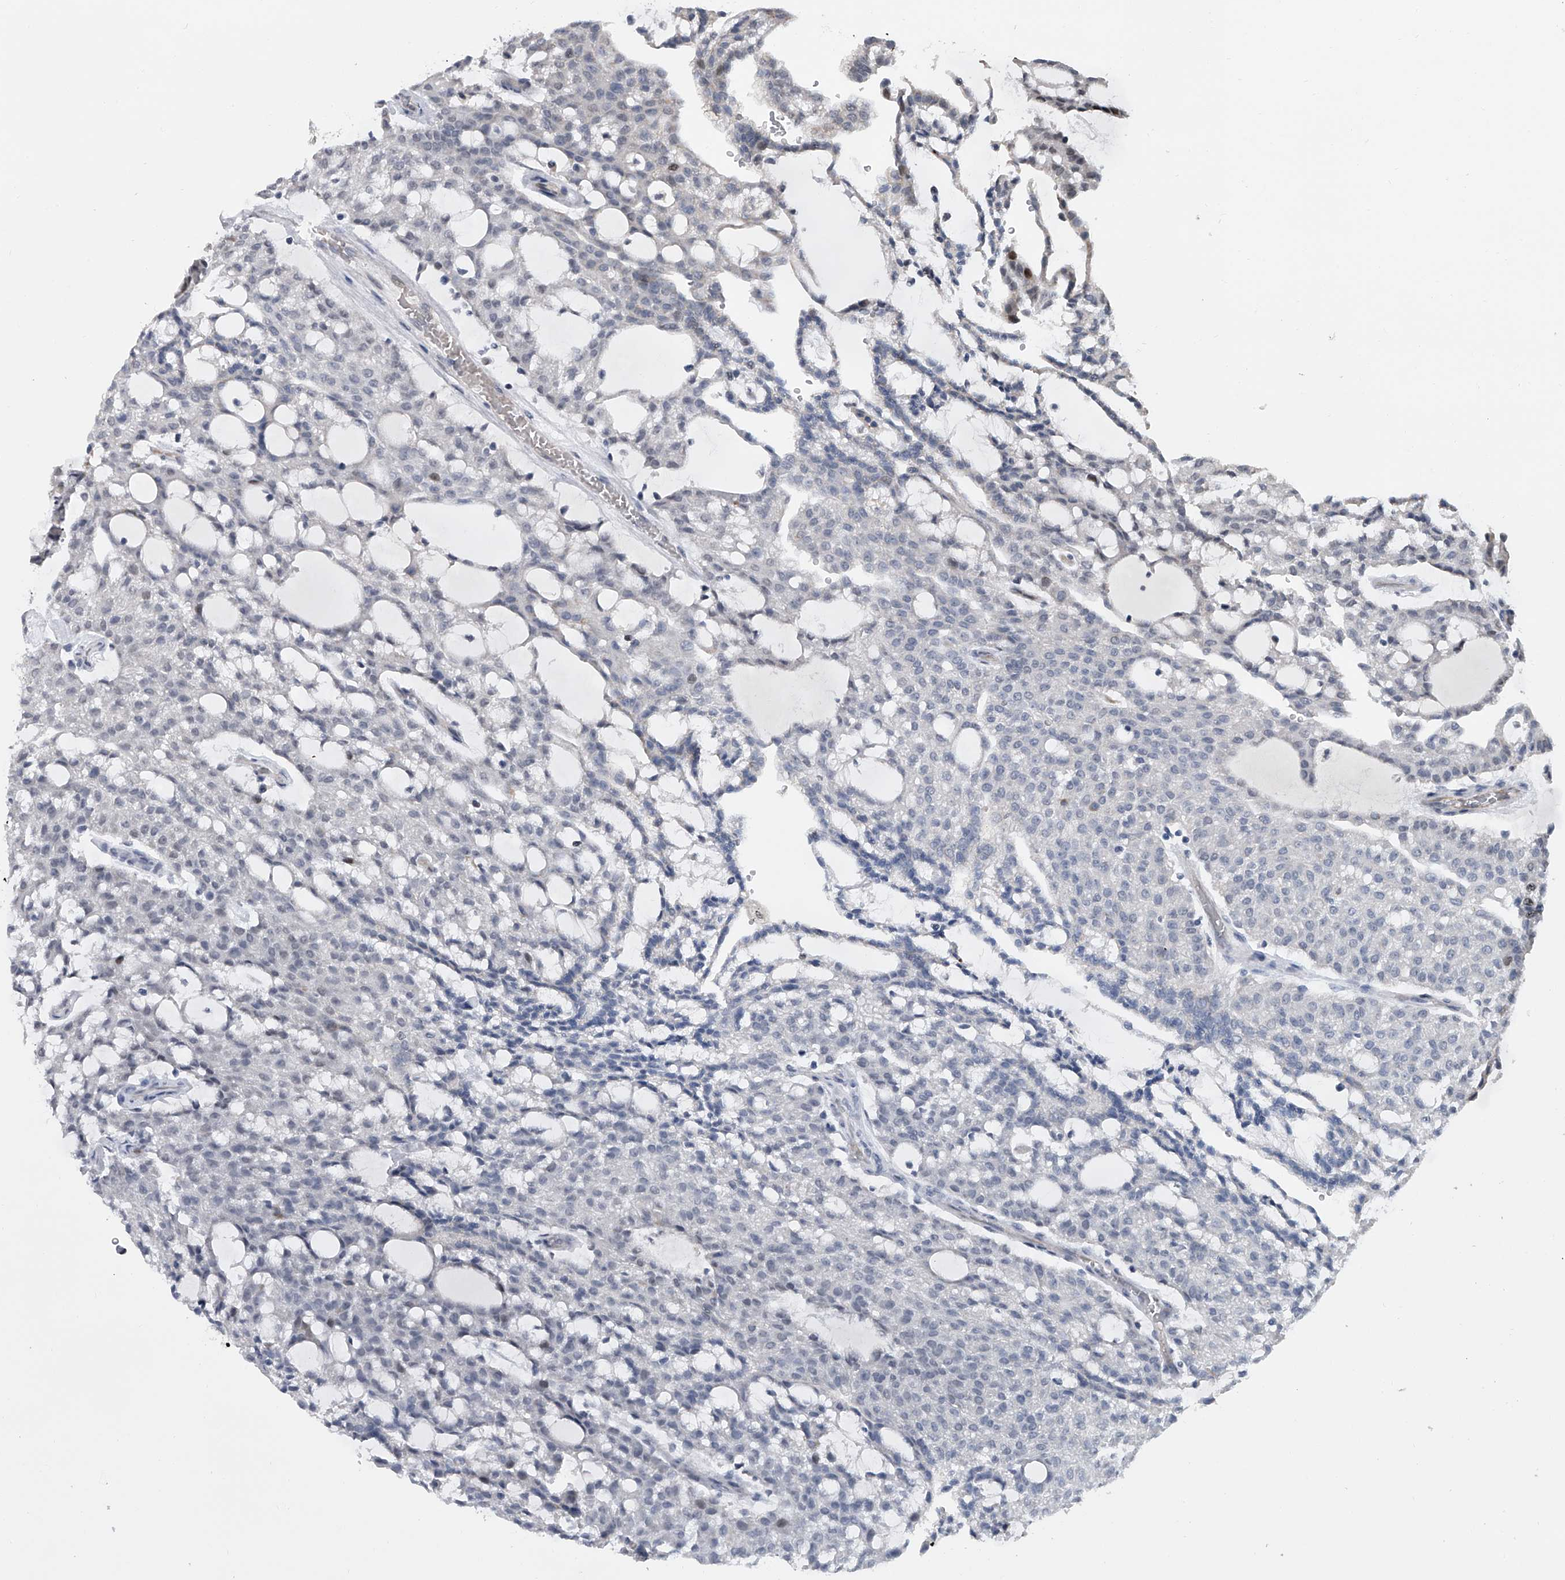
{"staining": {"intensity": "negative", "quantity": "none", "location": "none"}, "tissue": "renal cancer", "cell_type": "Tumor cells", "image_type": "cancer", "snomed": [{"axis": "morphology", "description": "Adenocarcinoma, NOS"}, {"axis": "topography", "description": "Kidney"}], "caption": "This photomicrograph is of renal adenocarcinoma stained with IHC to label a protein in brown with the nuclei are counter-stained blue. There is no positivity in tumor cells.", "gene": "ZNF426", "patient": {"sex": "male", "age": 63}}